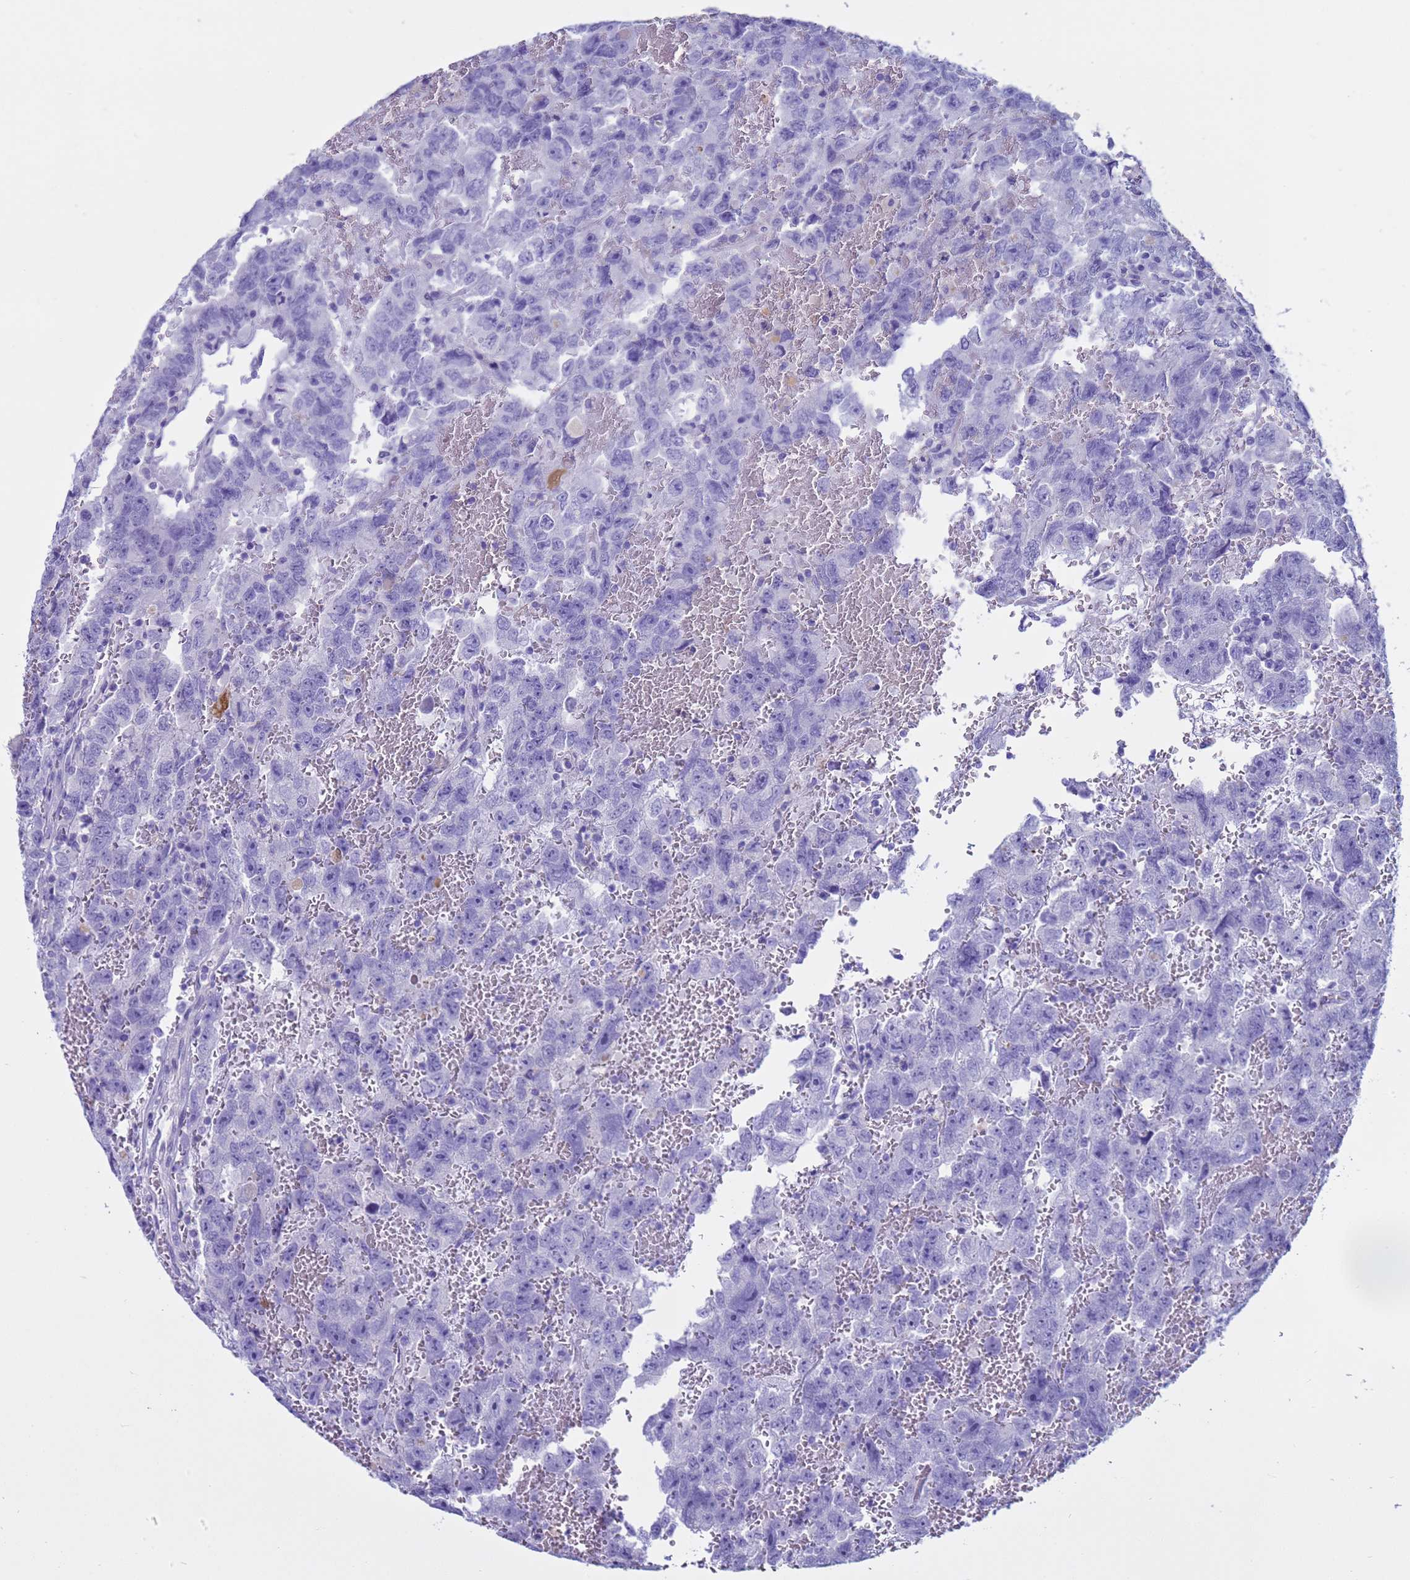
{"staining": {"intensity": "negative", "quantity": "none", "location": "none"}, "tissue": "testis cancer", "cell_type": "Tumor cells", "image_type": "cancer", "snomed": [{"axis": "morphology", "description": "Carcinoma, Embryonal, NOS"}, {"axis": "topography", "description": "Testis"}], "caption": "This is an immunohistochemistry (IHC) histopathology image of testis cancer (embryonal carcinoma). There is no expression in tumor cells.", "gene": "CST4", "patient": {"sex": "male", "age": 45}}